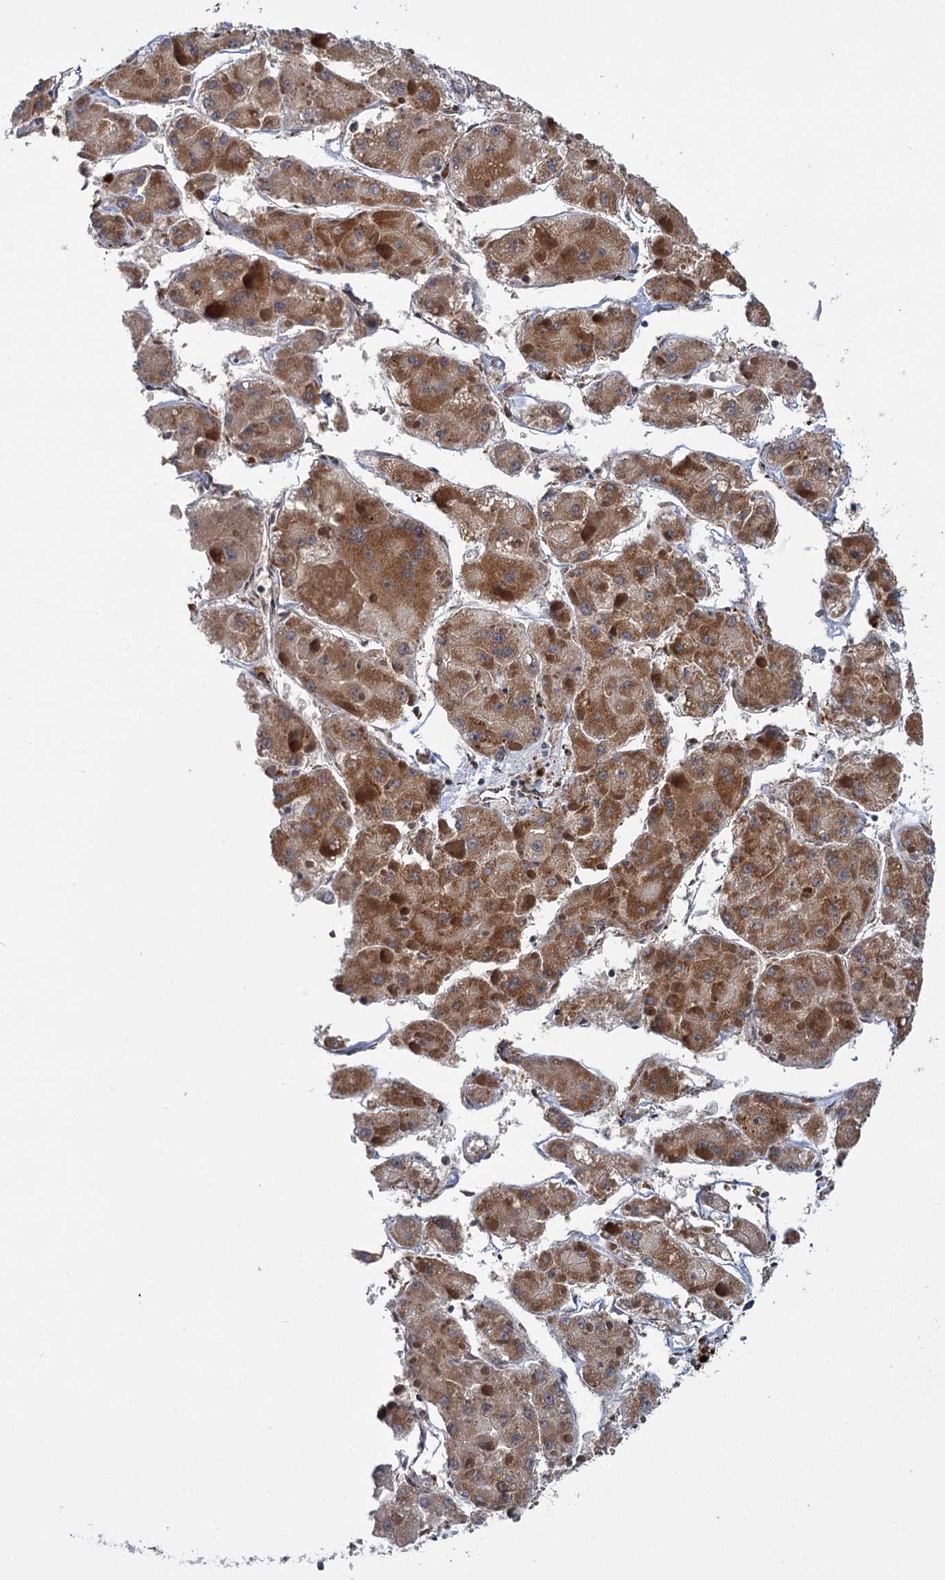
{"staining": {"intensity": "moderate", "quantity": ">75%", "location": "cytoplasmic/membranous"}, "tissue": "liver cancer", "cell_type": "Tumor cells", "image_type": "cancer", "snomed": [{"axis": "morphology", "description": "Carcinoma, Hepatocellular, NOS"}, {"axis": "topography", "description": "Liver"}], "caption": "High-power microscopy captured an immunohistochemistry (IHC) photomicrograph of hepatocellular carcinoma (liver), revealing moderate cytoplasmic/membranous positivity in approximately >75% of tumor cells.", "gene": "APBA2", "patient": {"sex": "female", "age": 73}}